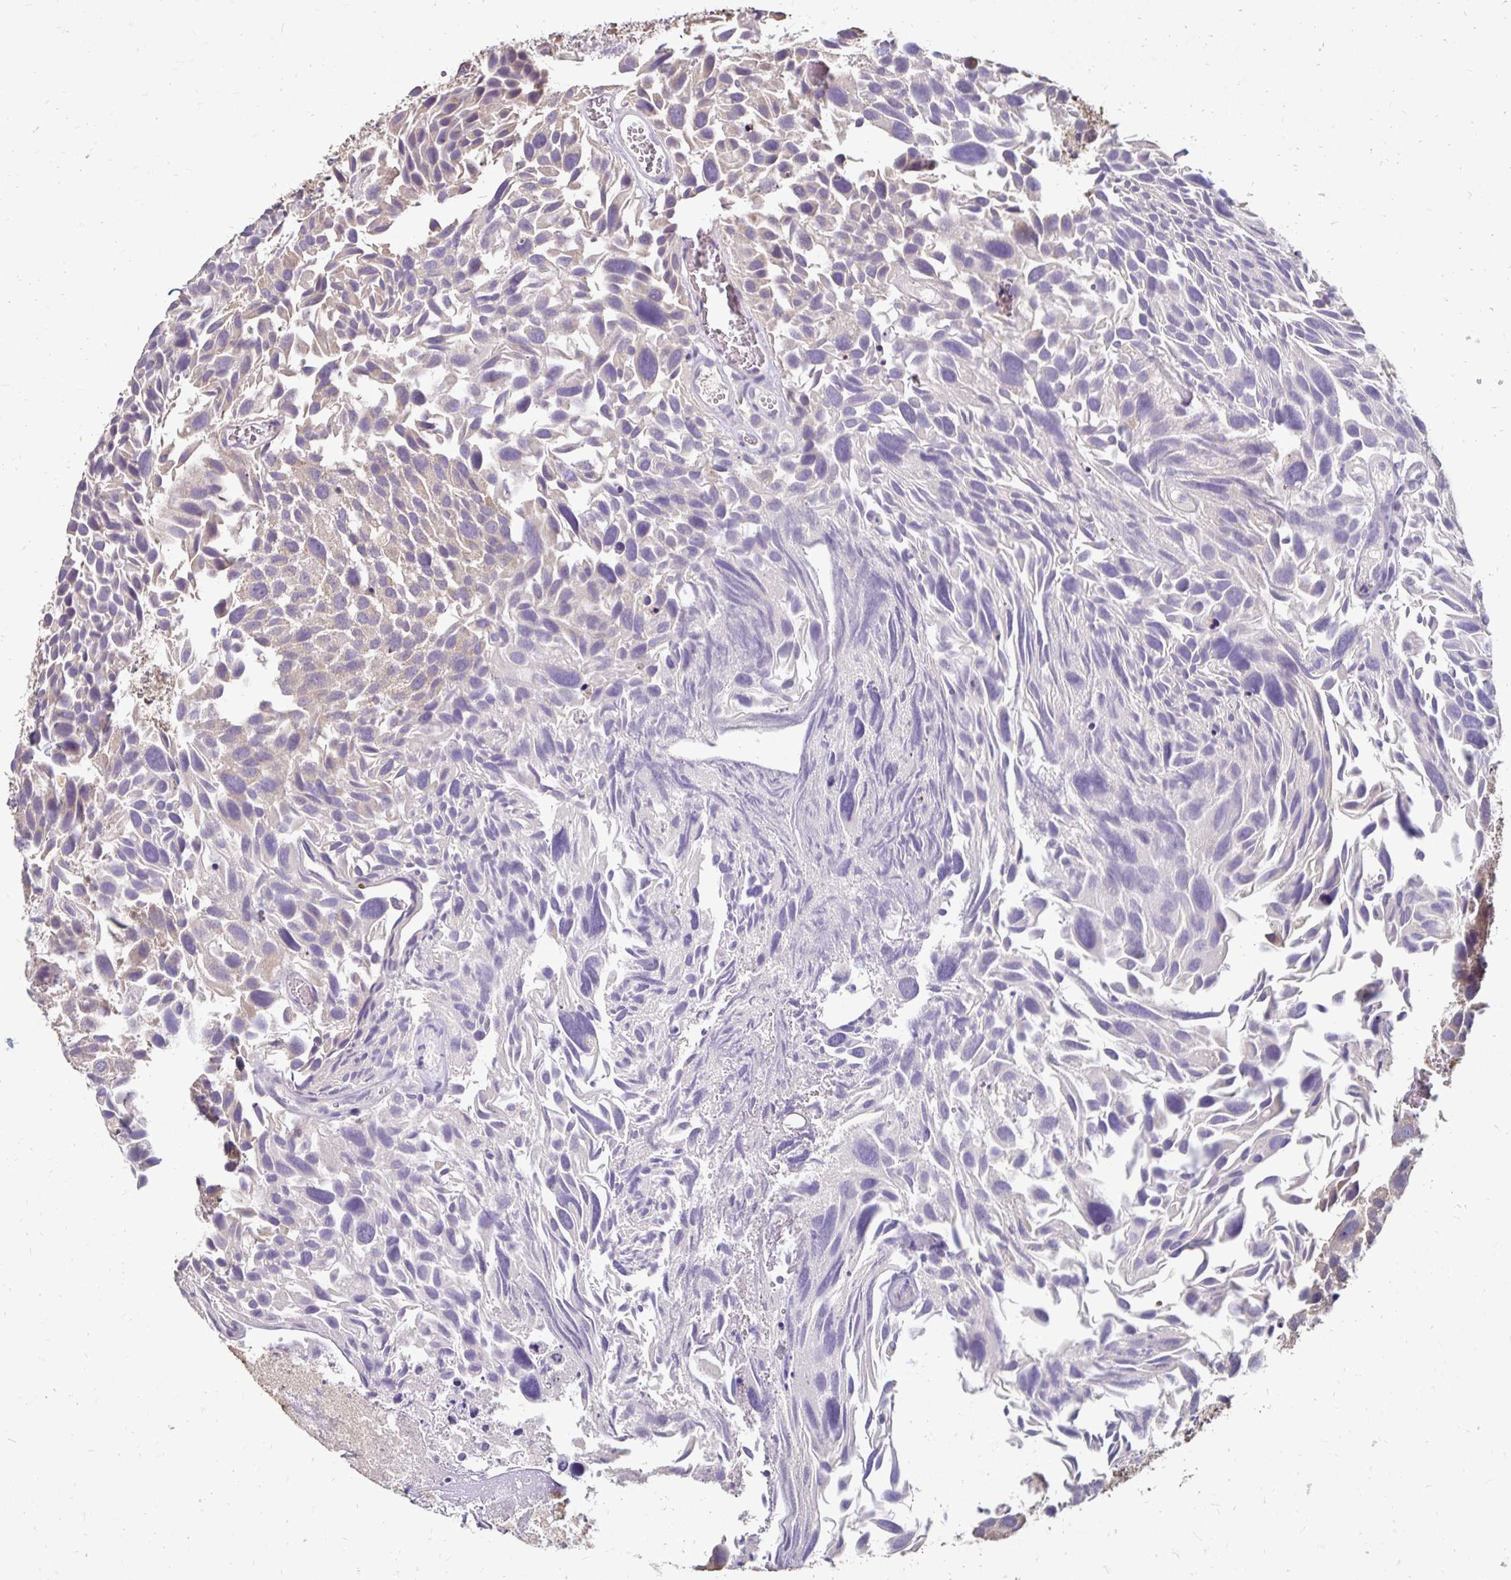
{"staining": {"intensity": "negative", "quantity": "none", "location": "none"}, "tissue": "urothelial cancer", "cell_type": "Tumor cells", "image_type": "cancer", "snomed": [{"axis": "morphology", "description": "Urothelial carcinoma, Low grade"}, {"axis": "topography", "description": "Urinary bladder"}], "caption": "Protein analysis of urothelial cancer demonstrates no significant expression in tumor cells.", "gene": "EMC10", "patient": {"sex": "female", "age": 69}}